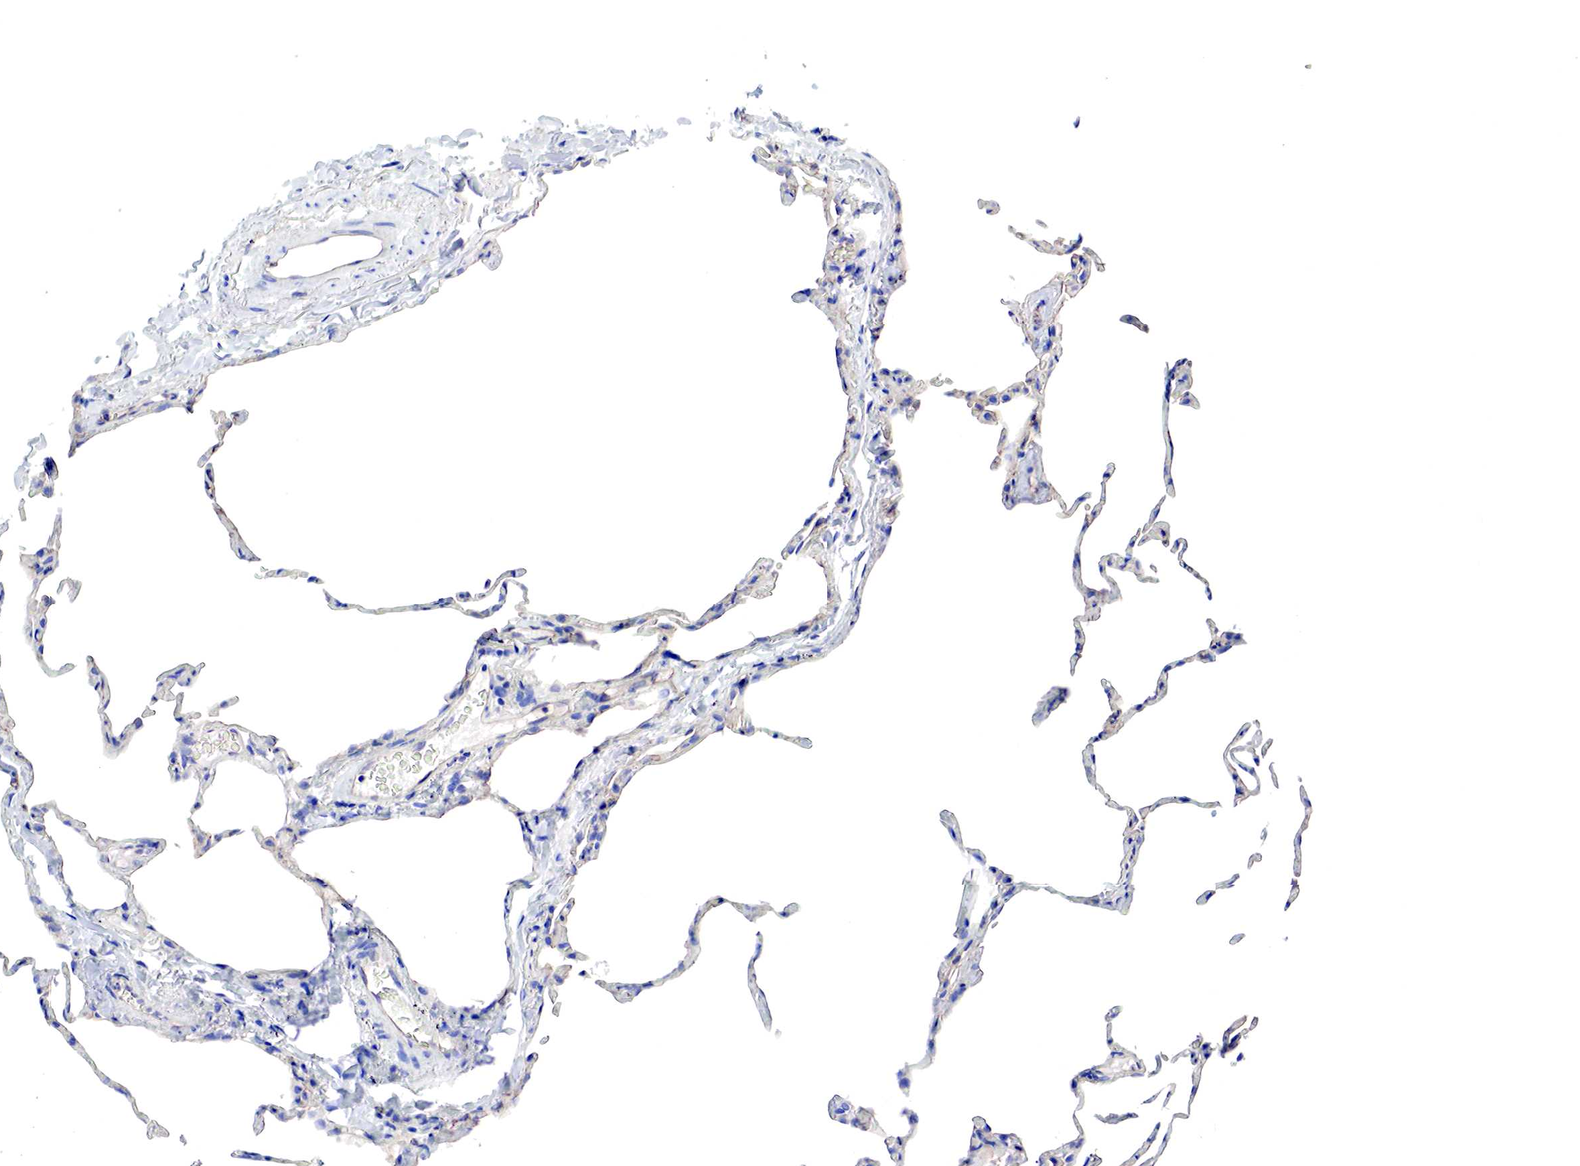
{"staining": {"intensity": "negative", "quantity": "none", "location": "none"}, "tissue": "lung", "cell_type": "Alveolar cells", "image_type": "normal", "snomed": [{"axis": "morphology", "description": "Normal tissue, NOS"}, {"axis": "topography", "description": "Lung"}], "caption": "IHC image of benign lung: human lung stained with DAB (3,3'-diaminobenzidine) exhibits no significant protein expression in alveolar cells.", "gene": "MSN", "patient": {"sex": "female", "age": 75}}